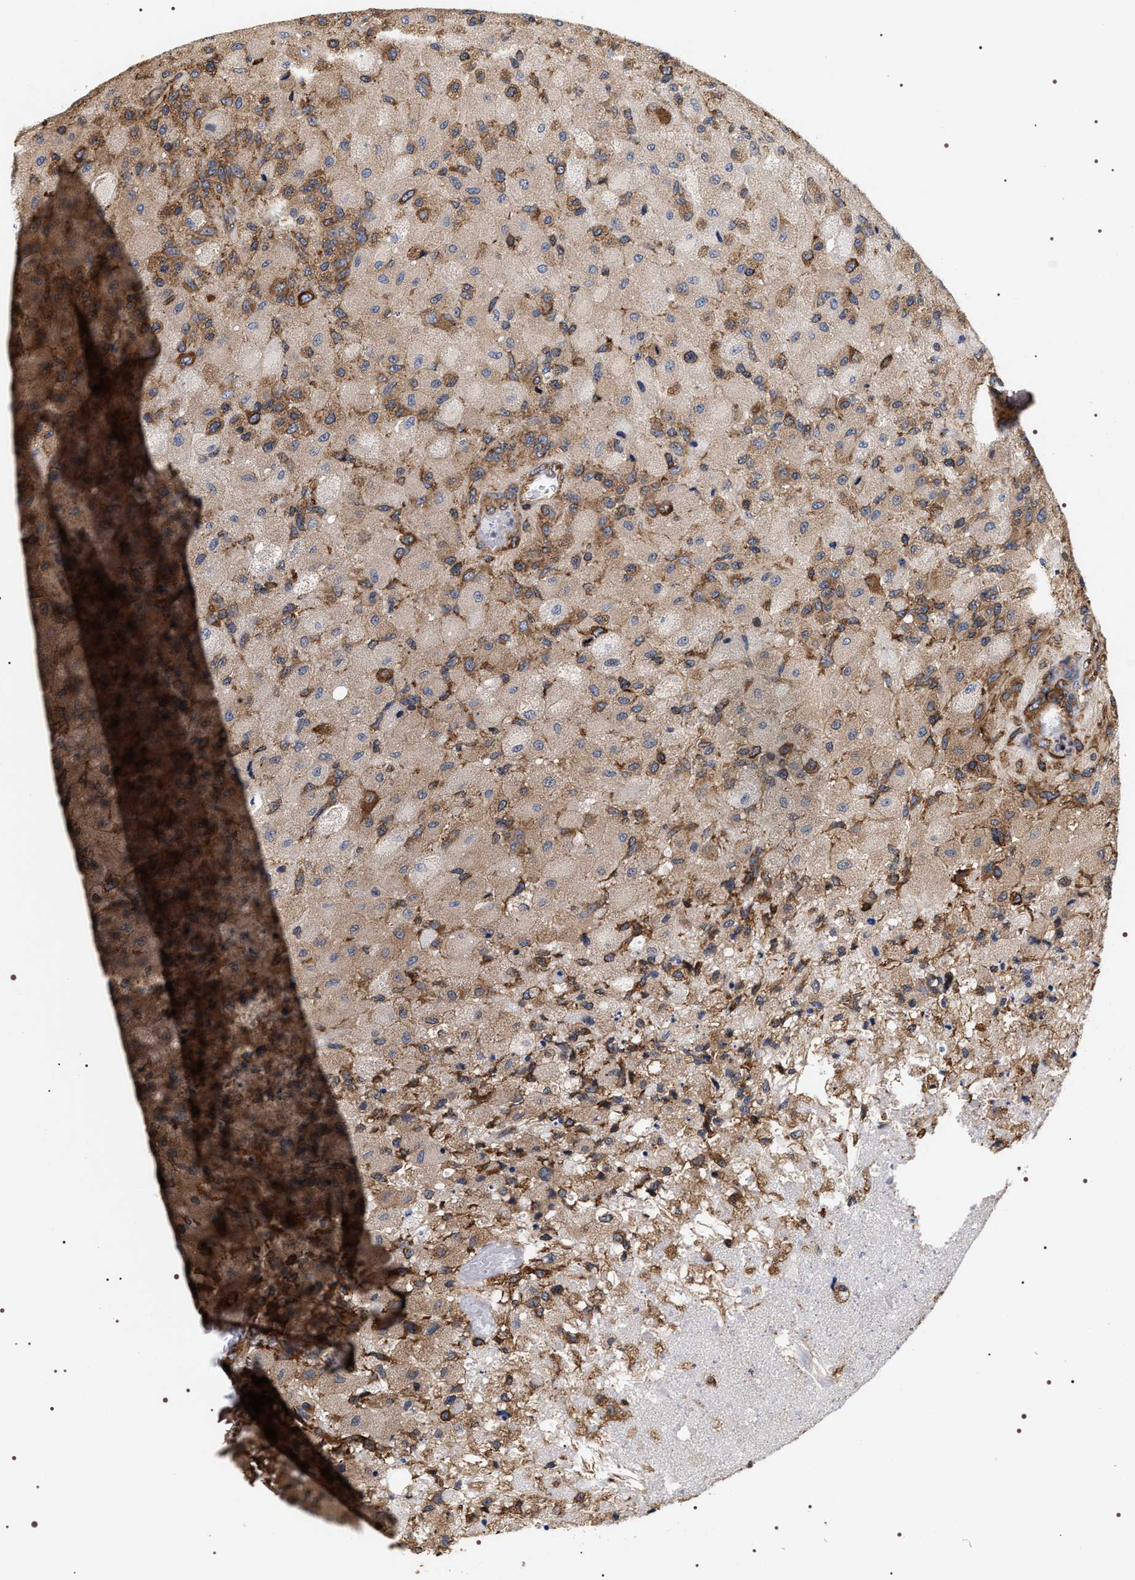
{"staining": {"intensity": "moderate", "quantity": ">75%", "location": "cytoplasmic/membranous"}, "tissue": "glioma", "cell_type": "Tumor cells", "image_type": "cancer", "snomed": [{"axis": "morphology", "description": "Normal tissue, NOS"}, {"axis": "morphology", "description": "Glioma, malignant, High grade"}, {"axis": "topography", "description": "Cerebral cortex"}], "caption": "Immunohistochemical staining of human high-grade glioma (malignant) displays medium levels of moderate cytoplasmic/membranous staining in about >75% of tumor cells. (DAB (3,3'-diaminobenzidine) IHC with brightfield microscopy, high magnification).", "gene": "SERBP1", "patient": {"sex": "male", "age": 77}}